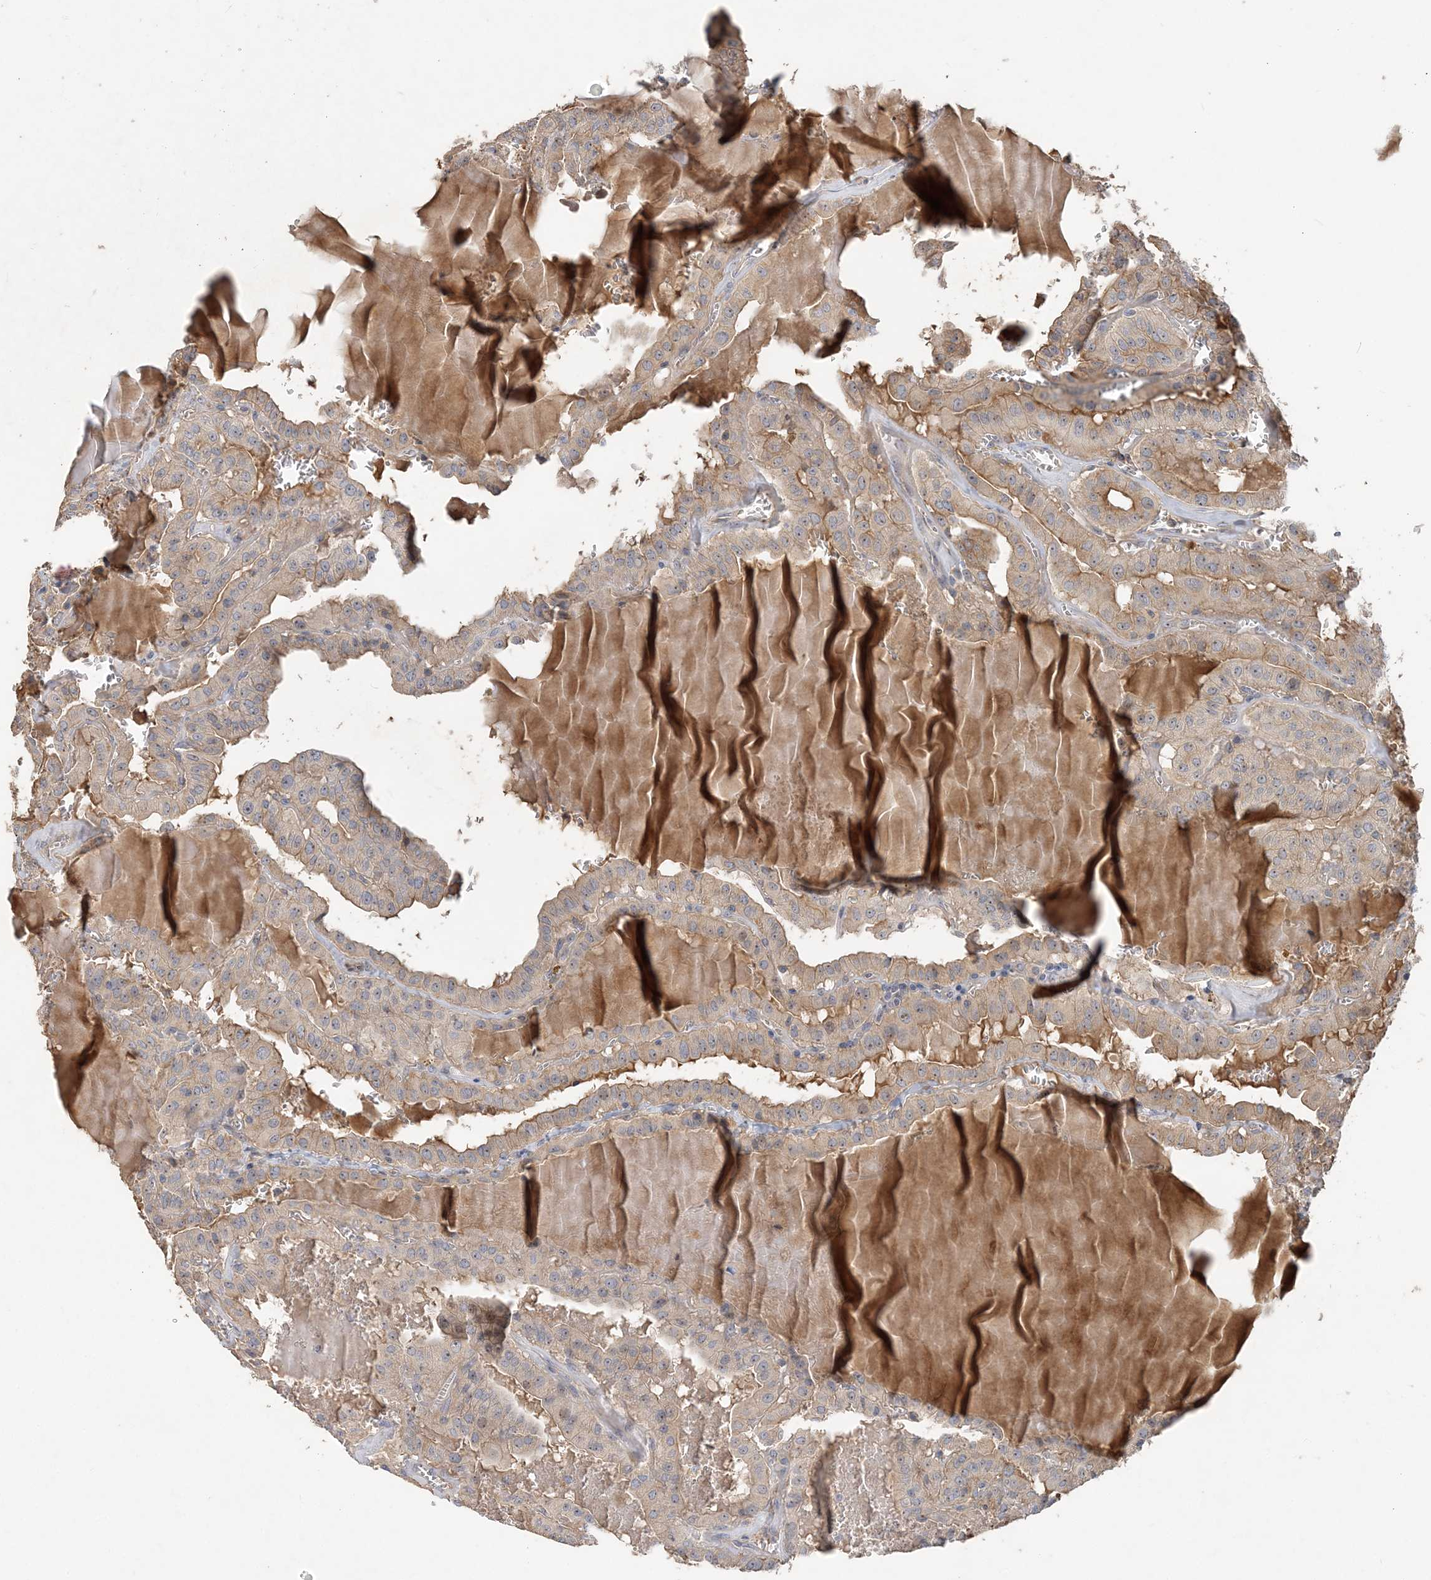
{"staining": {"intensity": "moderate", "quantity": "25%-75%", "location": "cytoplasmic/membranous"}, "tissue": "thyroid cancer", "cell_type": "Tumor cells", "image_type": "cancer", "snomed": [{"axis": "morphology", "description": "Papillary adenocarcinoma, NOS"}, {"axis": "topography", "description": "Thyroid gland"}], "caption": "Brown immunohistochemical staining in thyroid papillary adenocarcinoma exhibits moderate cytoplasmic/membranous positivity in approximately 25%-75% of tumor cells.", "gene": "GRINA", "patient": {"sex": "male", "age": 52}}